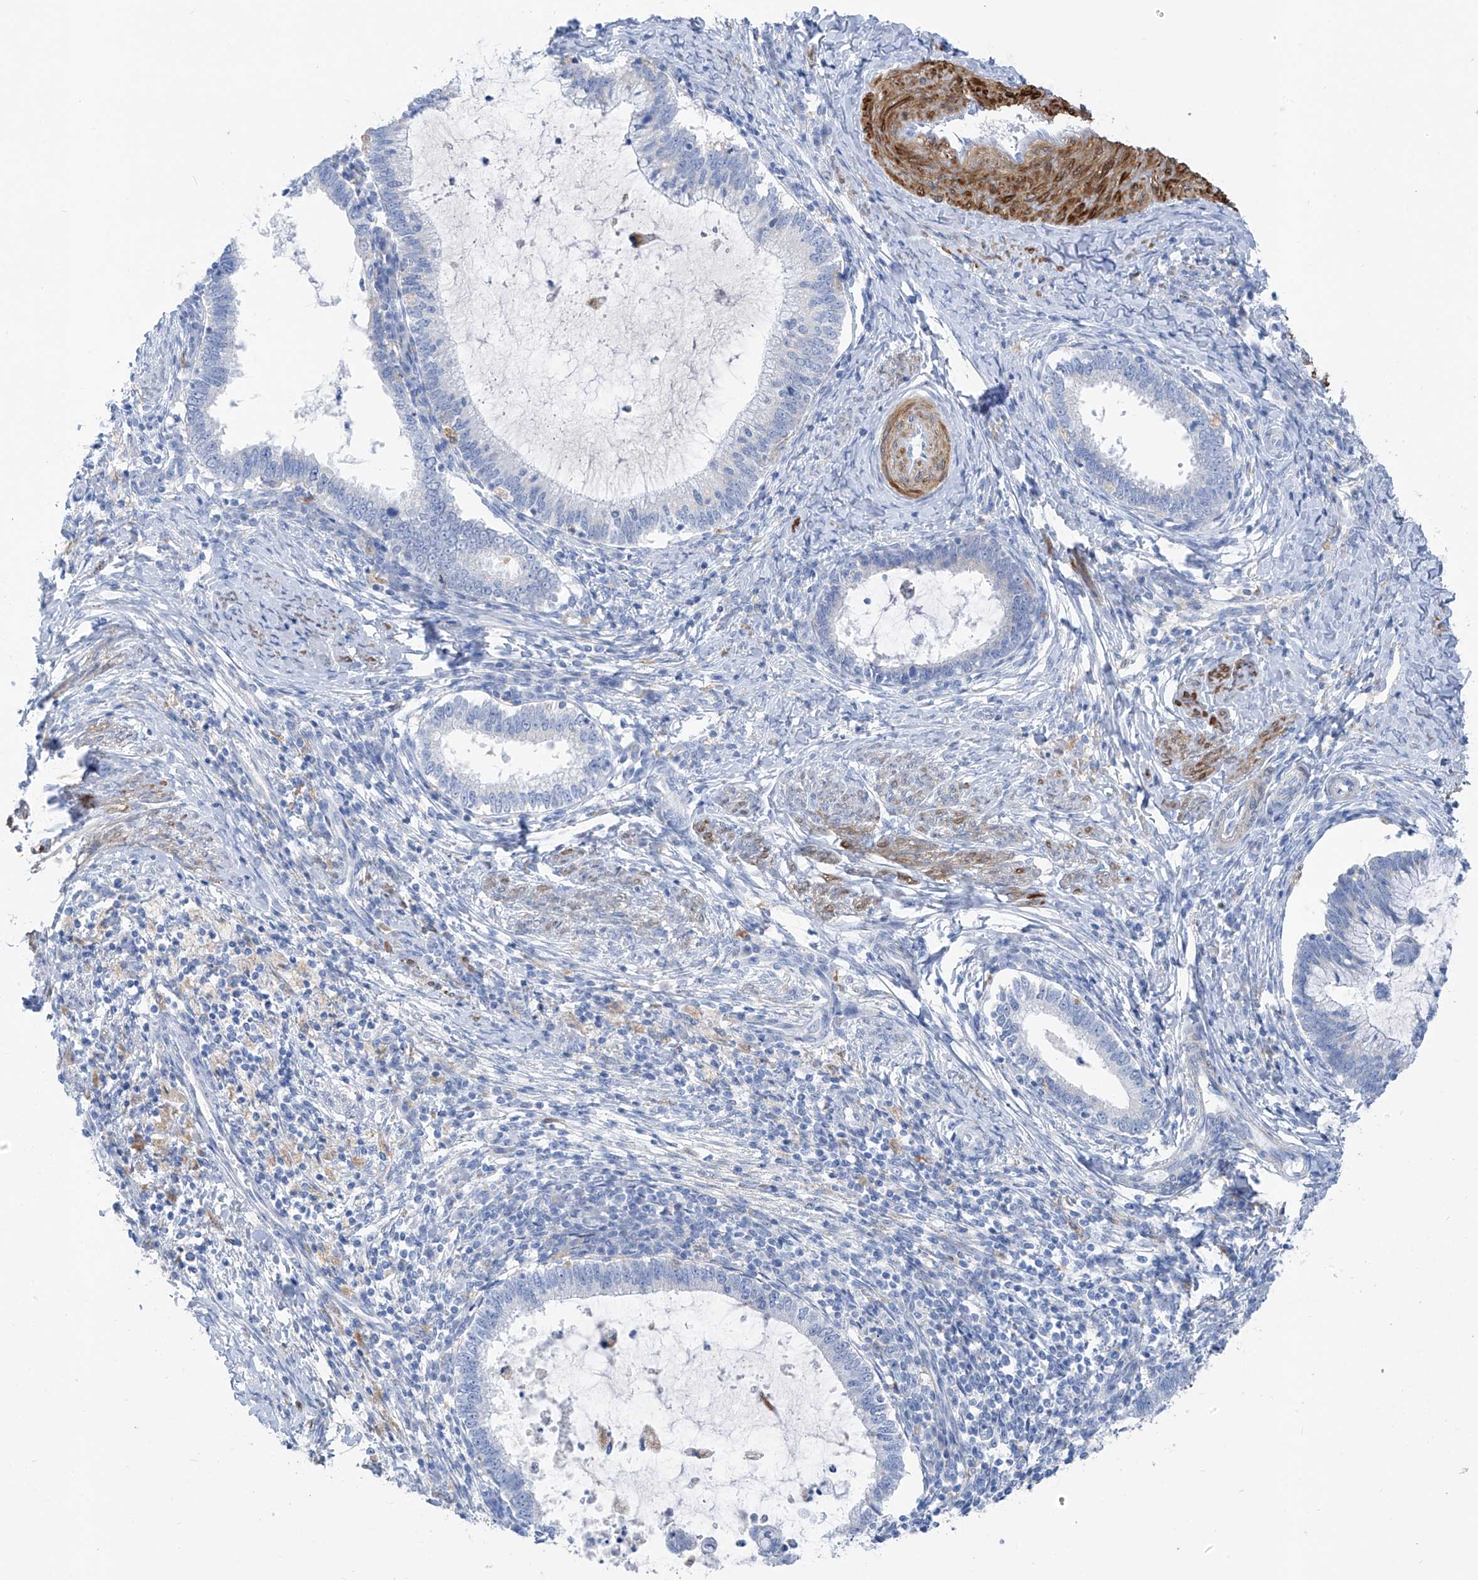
{"staining": {"intensity": "negative", "quantity": "none", "location": "none"}, "tissue": "cervical cancer", "cell_type": "Tumor cells", "image_type": "cancer", "snomed": [{"axis": "morphology", "description": "Adenocarcinoma, NOS"}, {"axis": "topography", "description": "Cervix"}], "caption": "IHC micrograph of neoplastic tissue: cervical cancer stained with DAB (3,3'-diaminobenzidine) exhibits no significant protein positivity in tumor cells.", "gene": "GLMP", "patient": {"sex": "female", "age": 36}}